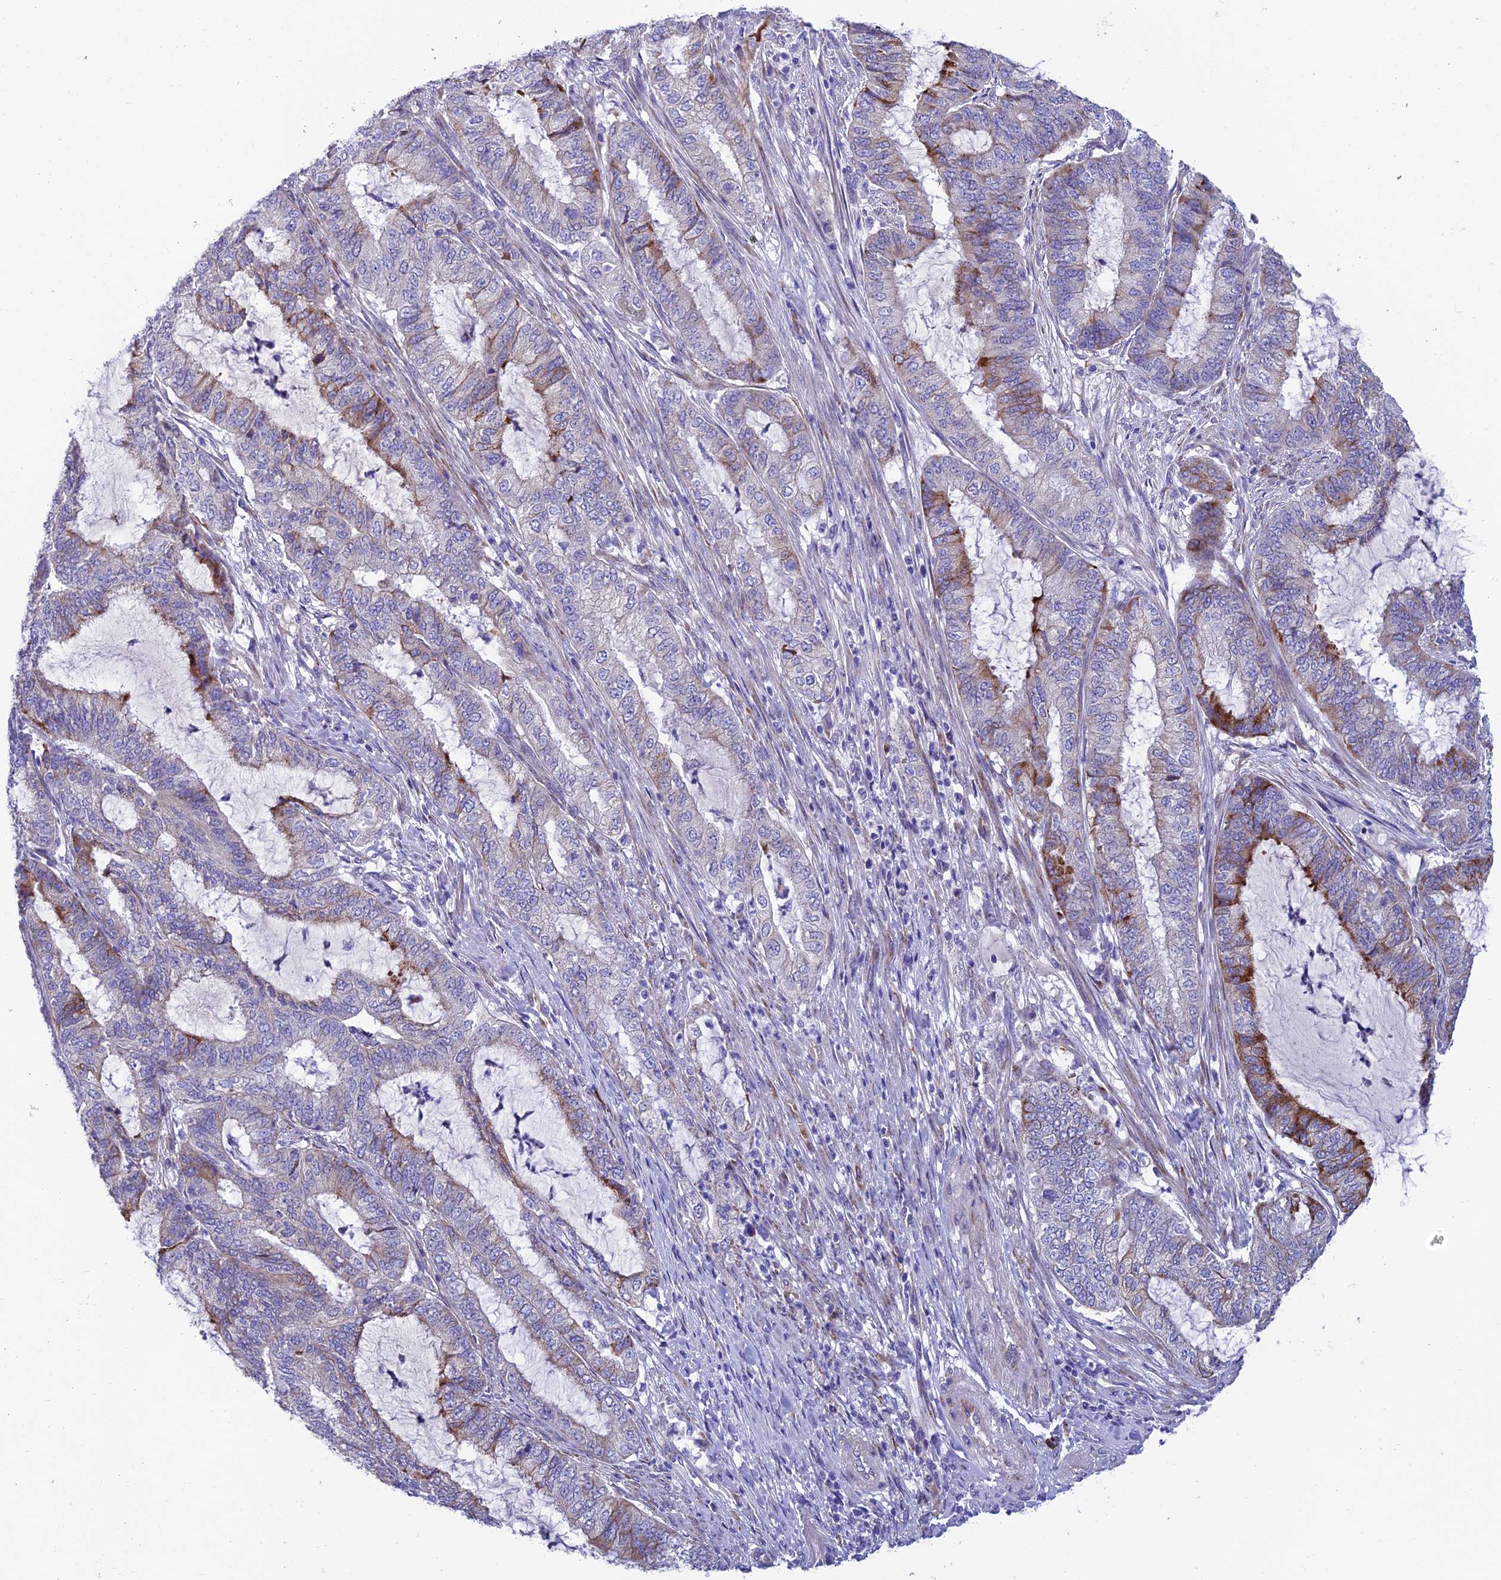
{"staining": {"intensity": "strong", "quantity": "<25%", "location": "cytoplasmic/membranous"}, "tissue": "endometrial cancer", "cell_type": "Tumor cells", "image_type": "cancer", "snomed": [{"axis": "morphology", "description": "Adenocarcinoma, NOS"}, {"axis": "topography", "description": "Endometrium"}], "caption": "High-power microscopy captured an immunohistochemistry image of endometrial cancer (adenocarcinoma), revealing strong cytoplasmic/membranous staining in approximately <25% of tumor cells.", "gene": "MACIR", "patient": {"sex": "female", "age": 51}}